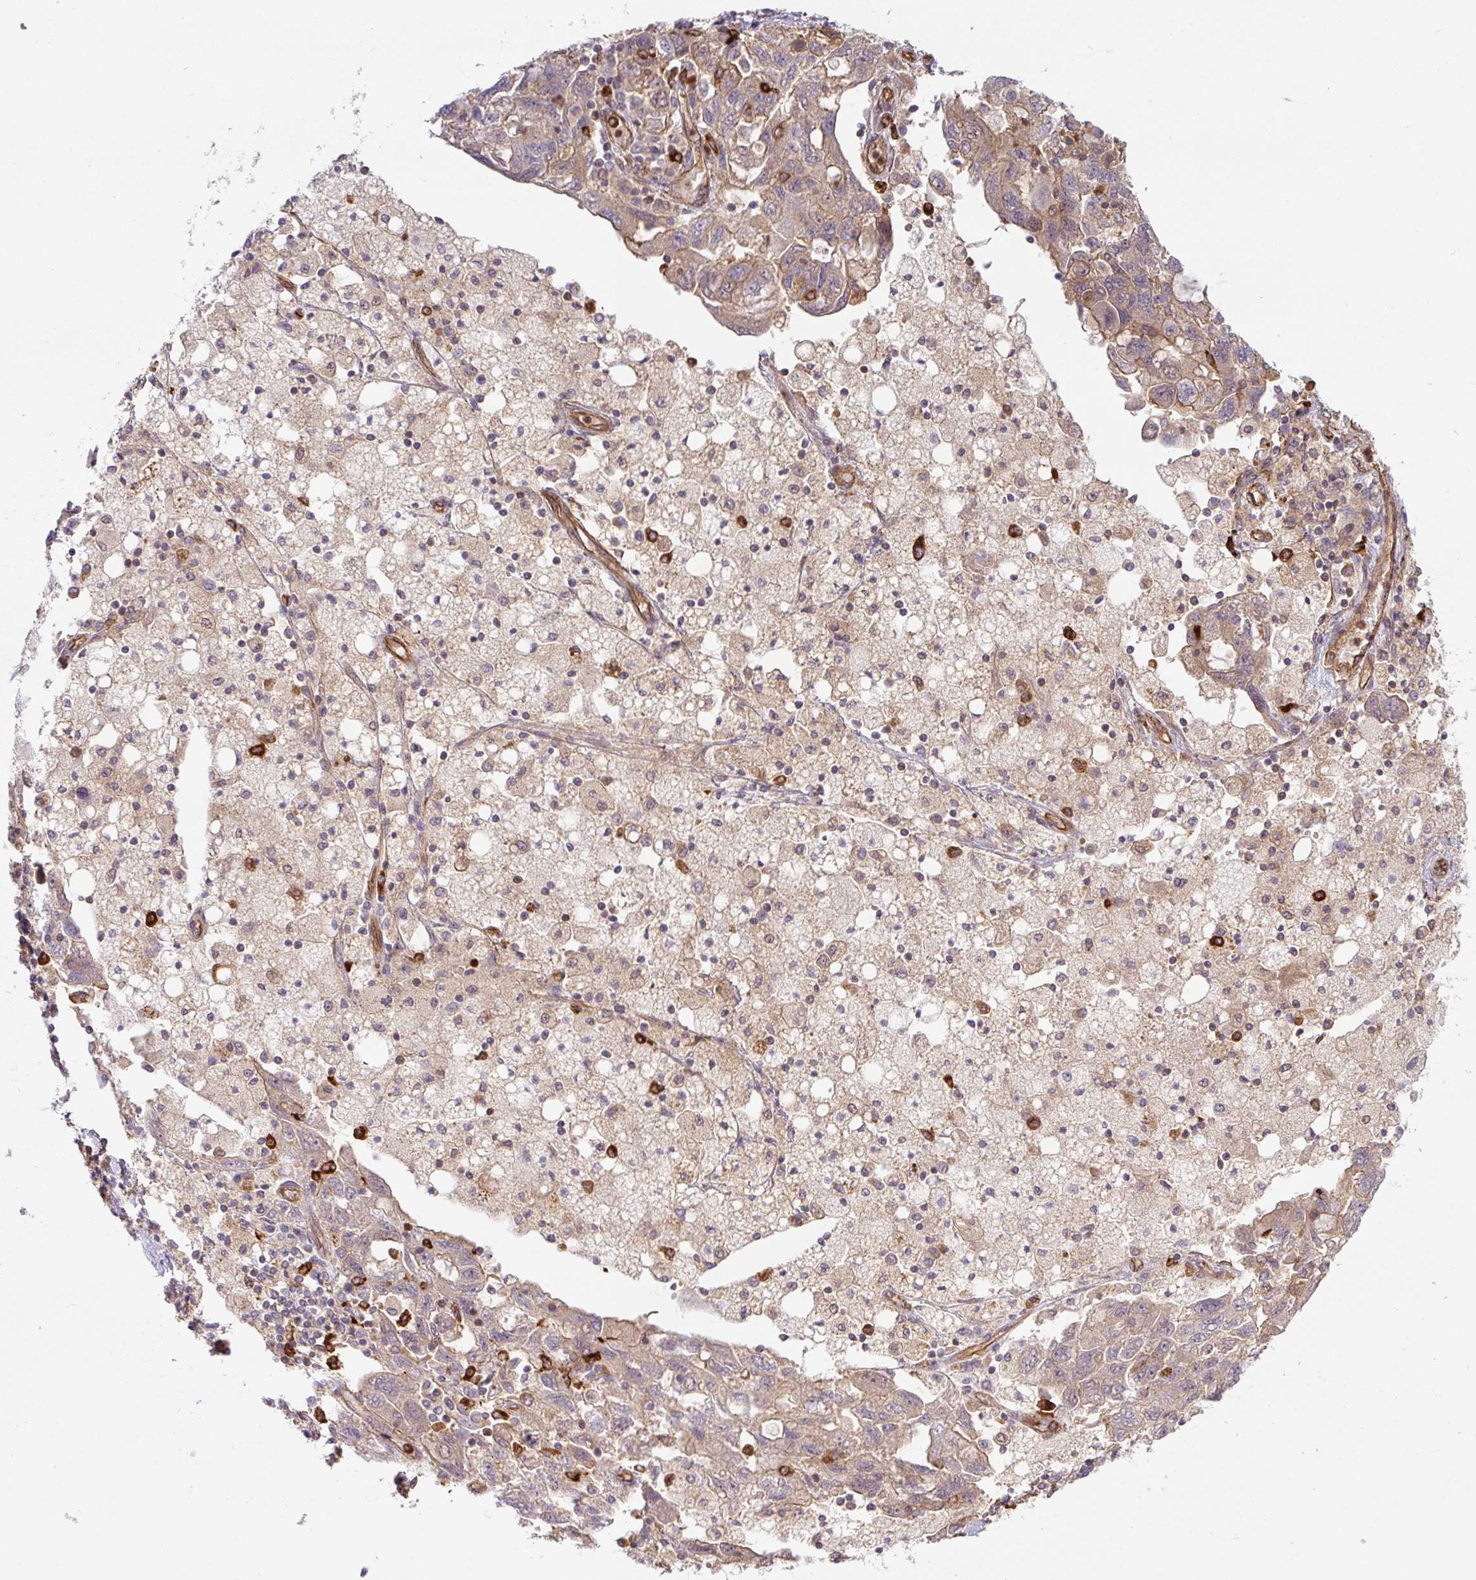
{"staining": {"intensity": "weak", "quantity": "25%-75%", "location": "cytoplasmic/membranous"}, "tissue": "ovarian cancer", "cell_type": "Tumor cells", "image_type": "cancer", "snomed": [{"axis": "morphology", "description": "Carcinoma, NOS"}, {"axis": "morphology", "description": "Cystadenocarcinoma, serous, NOS"}, {"axis": "topography", "description": "Ovary"}], "caption": "This micrograph exhibits ovarian serous cystadenocarcinoma stained with immunohistochemistry (IHC) to label a protein in brown. The cytoplasmic/membranous of tumor cells show weak positivity for the protein. Nuclei are counter-stained blue.", "gene": "B3GALT5", "patient": {"sex": "female", "age": 69}}